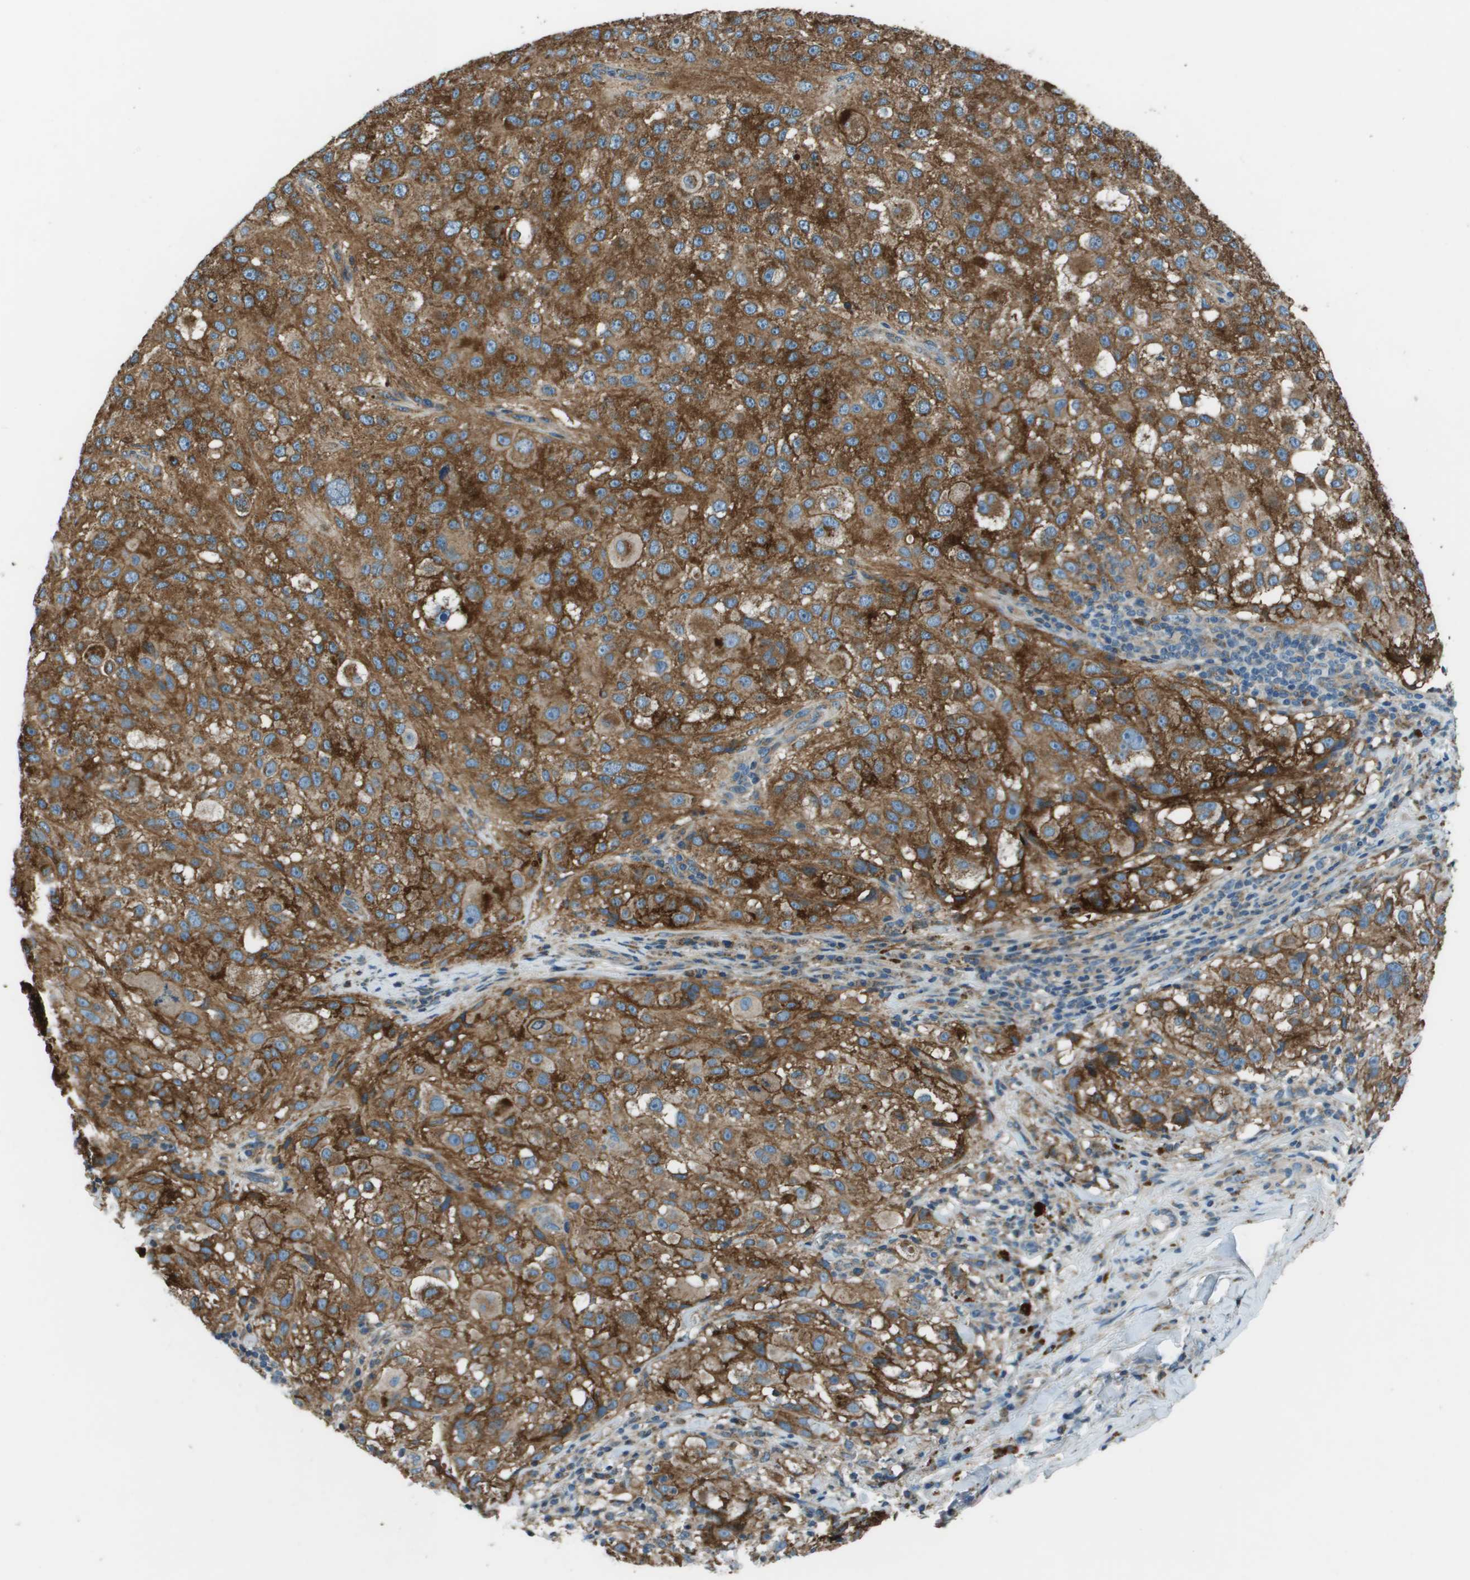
{"staining": {"intensity": "moderate", "quantity": ">75%", "location": "cytoplasmic/membranous"}, "tissue": "melanoma", "cell_type": "Tumor cells", "image_type": "cancer", "snomed": [{"axis": "morphology", "description": "Necrosis, NOS"}, {"axis": "morphology", "description": "Malignant melanoma, NOS"}, {"axis": "topography", "description": "Skin"}], "caption": "A high-resolution micrograph shows immunohistochemistry staining of malignant melanoma, which demonstrates moderate cytoplasmic/membranous expression in approximately >75% of tumor cells.", "gene": "TMEM51", "patient": {"sex": "female", "age": 87}}